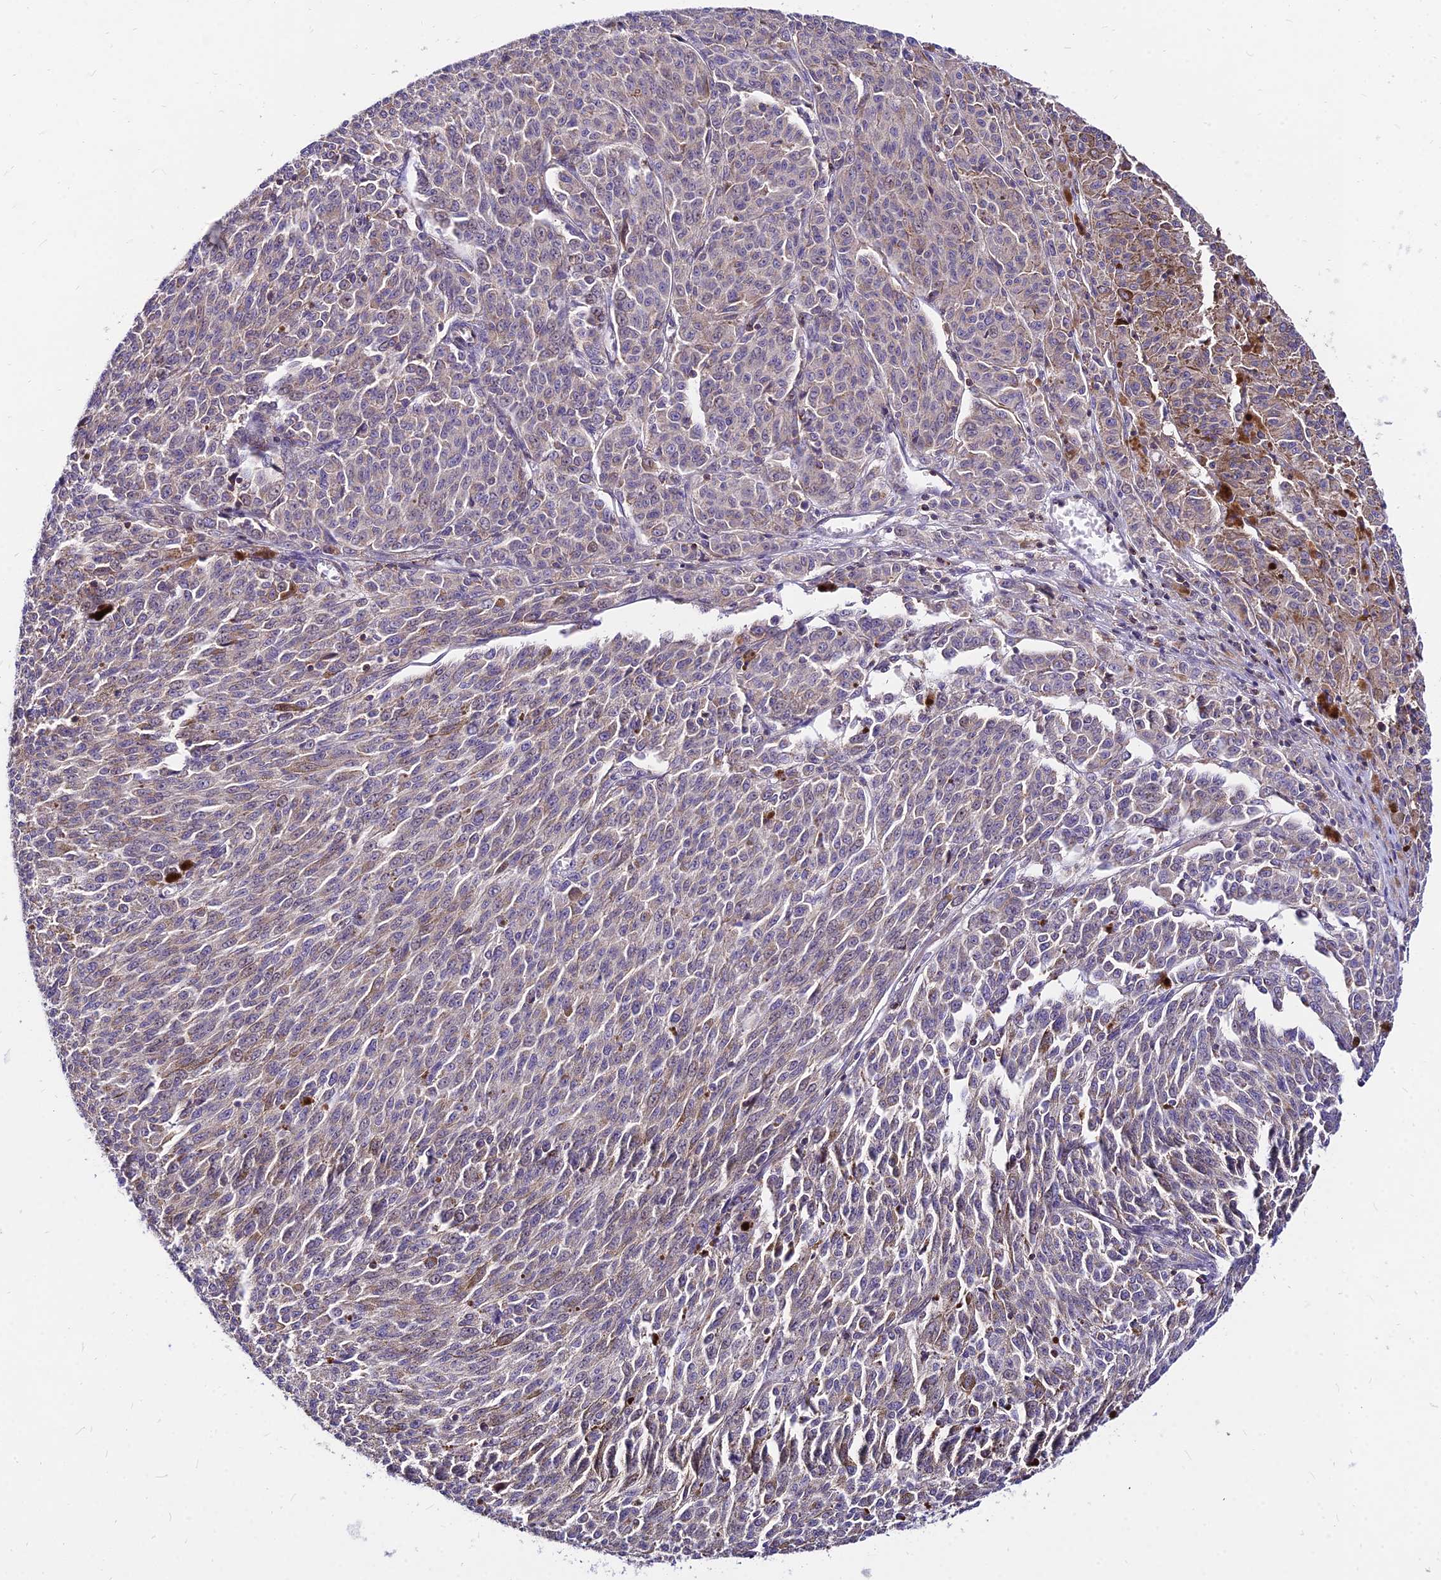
{"staining": {"intensity": "weak", "quantity": "<25%", "location": "cytoplasmic/membranous"}, "tissue": "melanoma", "cell_type": "Tumor cells", "image_type": "cancer", "snomed": [{"axis": "morphology", "description": "Malignant melanoma, NOS"}, {"axis": "topography", "description": "Skin"}], "caption": "Tumor cells show no significant staining in malignant melanoma.", "gene": "C6orf132", "patient": {"sex": "female", "age": 52}}